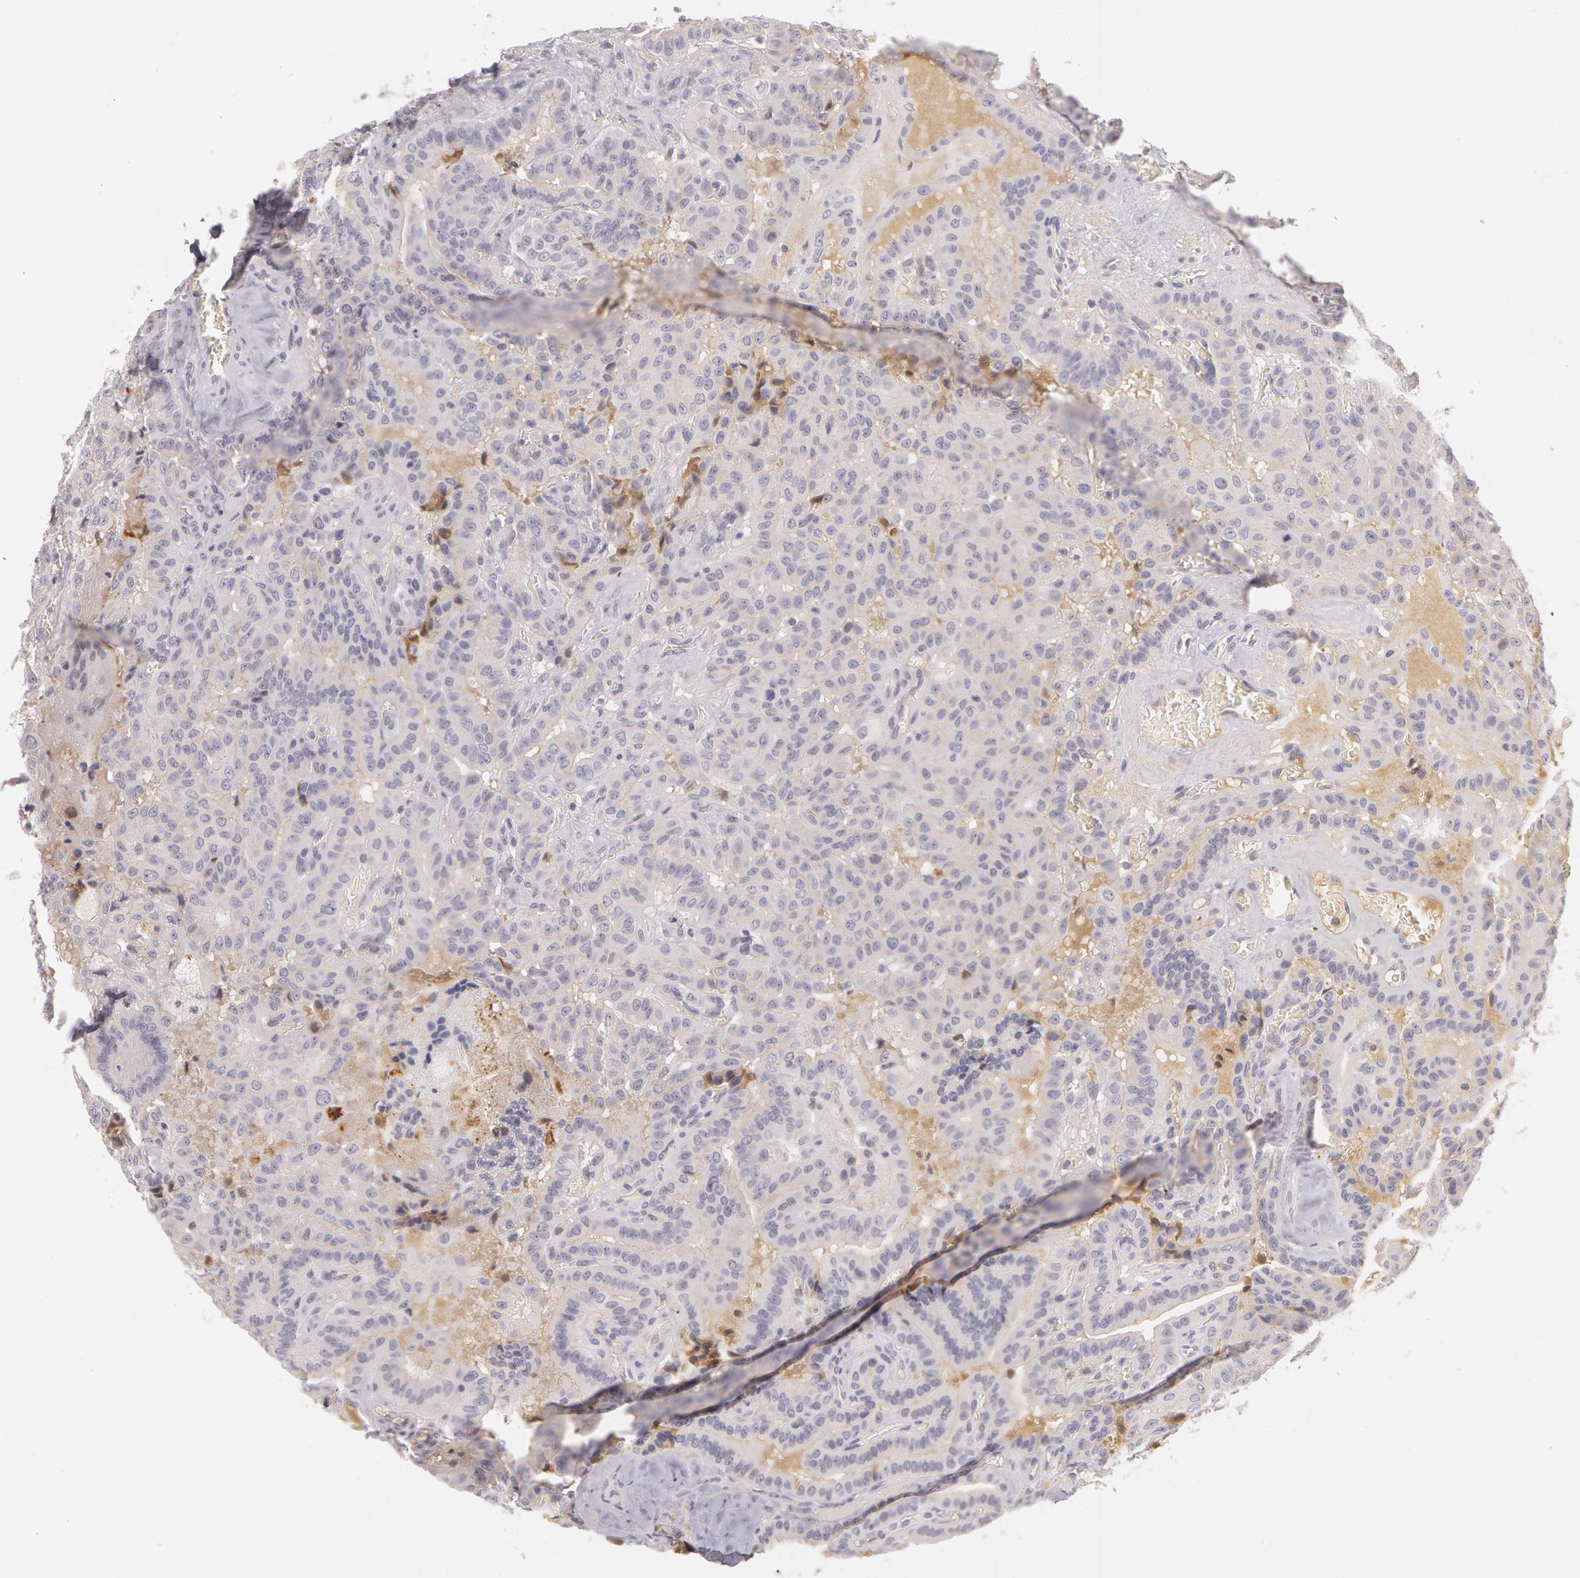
{"staining": {"intensity": "negative", "quantity": "none", "location": "none"}, "tissue": "thyroid cancer", "cell_type": "Tumor cells", "image_type": "cancer", "snomed": [{"axis": "morphology", "description": "Papillary adenocarcinoma, NOS"}, {"axis": "topography", "description": "Thyroid gland"}], "caption": "Immunohistochemistry of human papillary adenocarcinoma (thyroid) exhibits no positivity in tumor cells.", "gene": "LBP", "patient": {"sex": "male", "age": 87}}